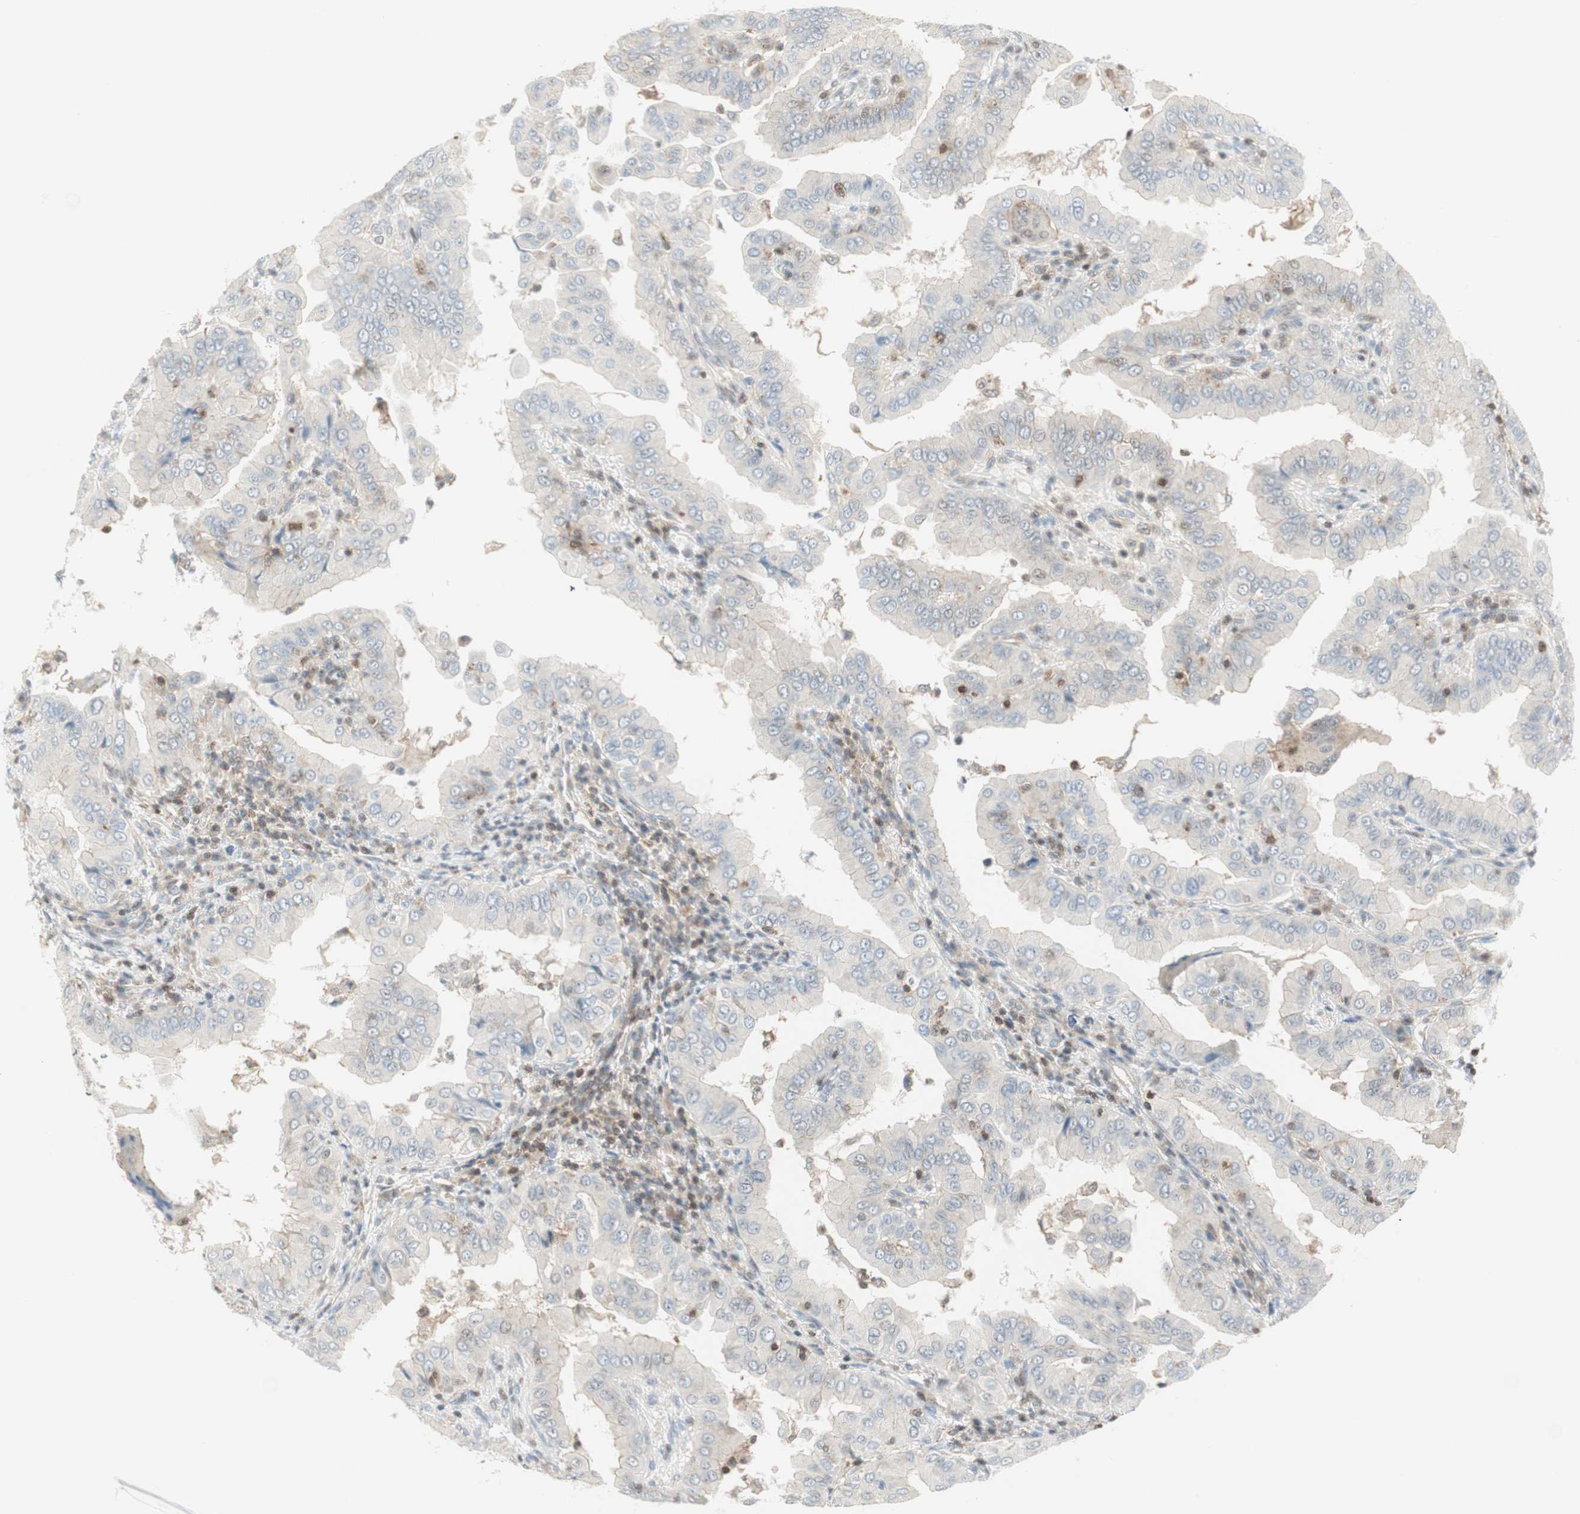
{"staining": {"intensity": "weak", "quantity": ">75%", "location": "cytoplasmic/membranous"}, "tissue": "thyroid cancer", "cell_type": "Tumor cells", "image_type": "cancer", "snomed": [{"axis": "morphology", "description": "Papillary adenocarcinoma, NOS"}, {"axis": "topography", "description": "Thyroid gland"}], "caption": "Protein staining demonstrates weak cytoplasmic/membranous staining in about >75% of tumor cells in papillary adenocarcinoma (thyroid).", "gene": "PPP1CA", "patient": {"sex": "male", "age": 33}}